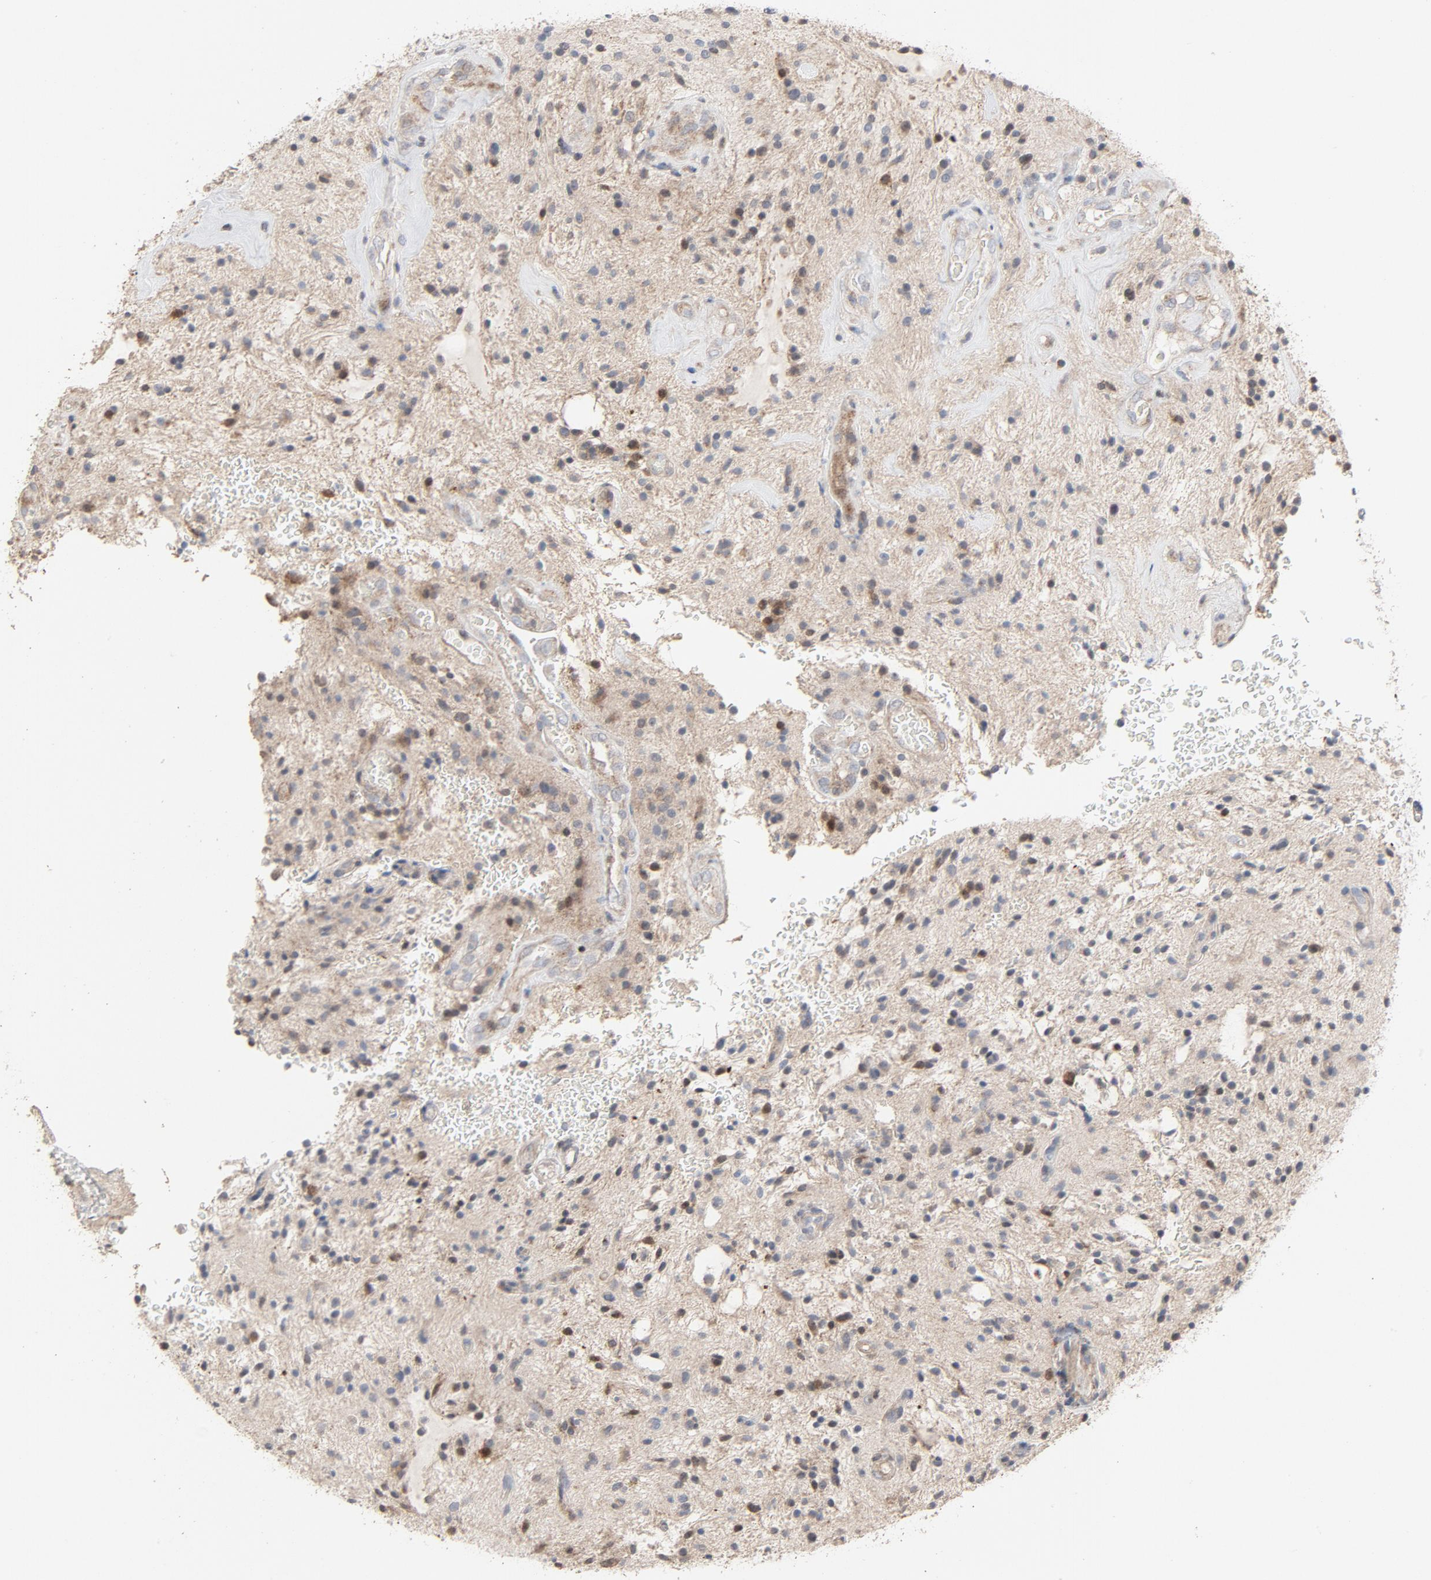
{"staining": {"intensity": "weak", "quantity": "<25%", "location": "cytoplasmic/membranous,nuclear"}, "tissue": "glioma", "cell_type": "Tumor cells", "image_type": "cancer", "snomed": [{"axis": "morphology", "description": "Glioma, malignant, NOS"}, {"axis": "topography", "description": "Cerebellum"}], "caption": "This is an immunohistochemistry (IHC) image of glioma (malignant). There is no staining in tumor cells.", "gene": "CDK6", "patient": {"sex": "female", "age": 10}}